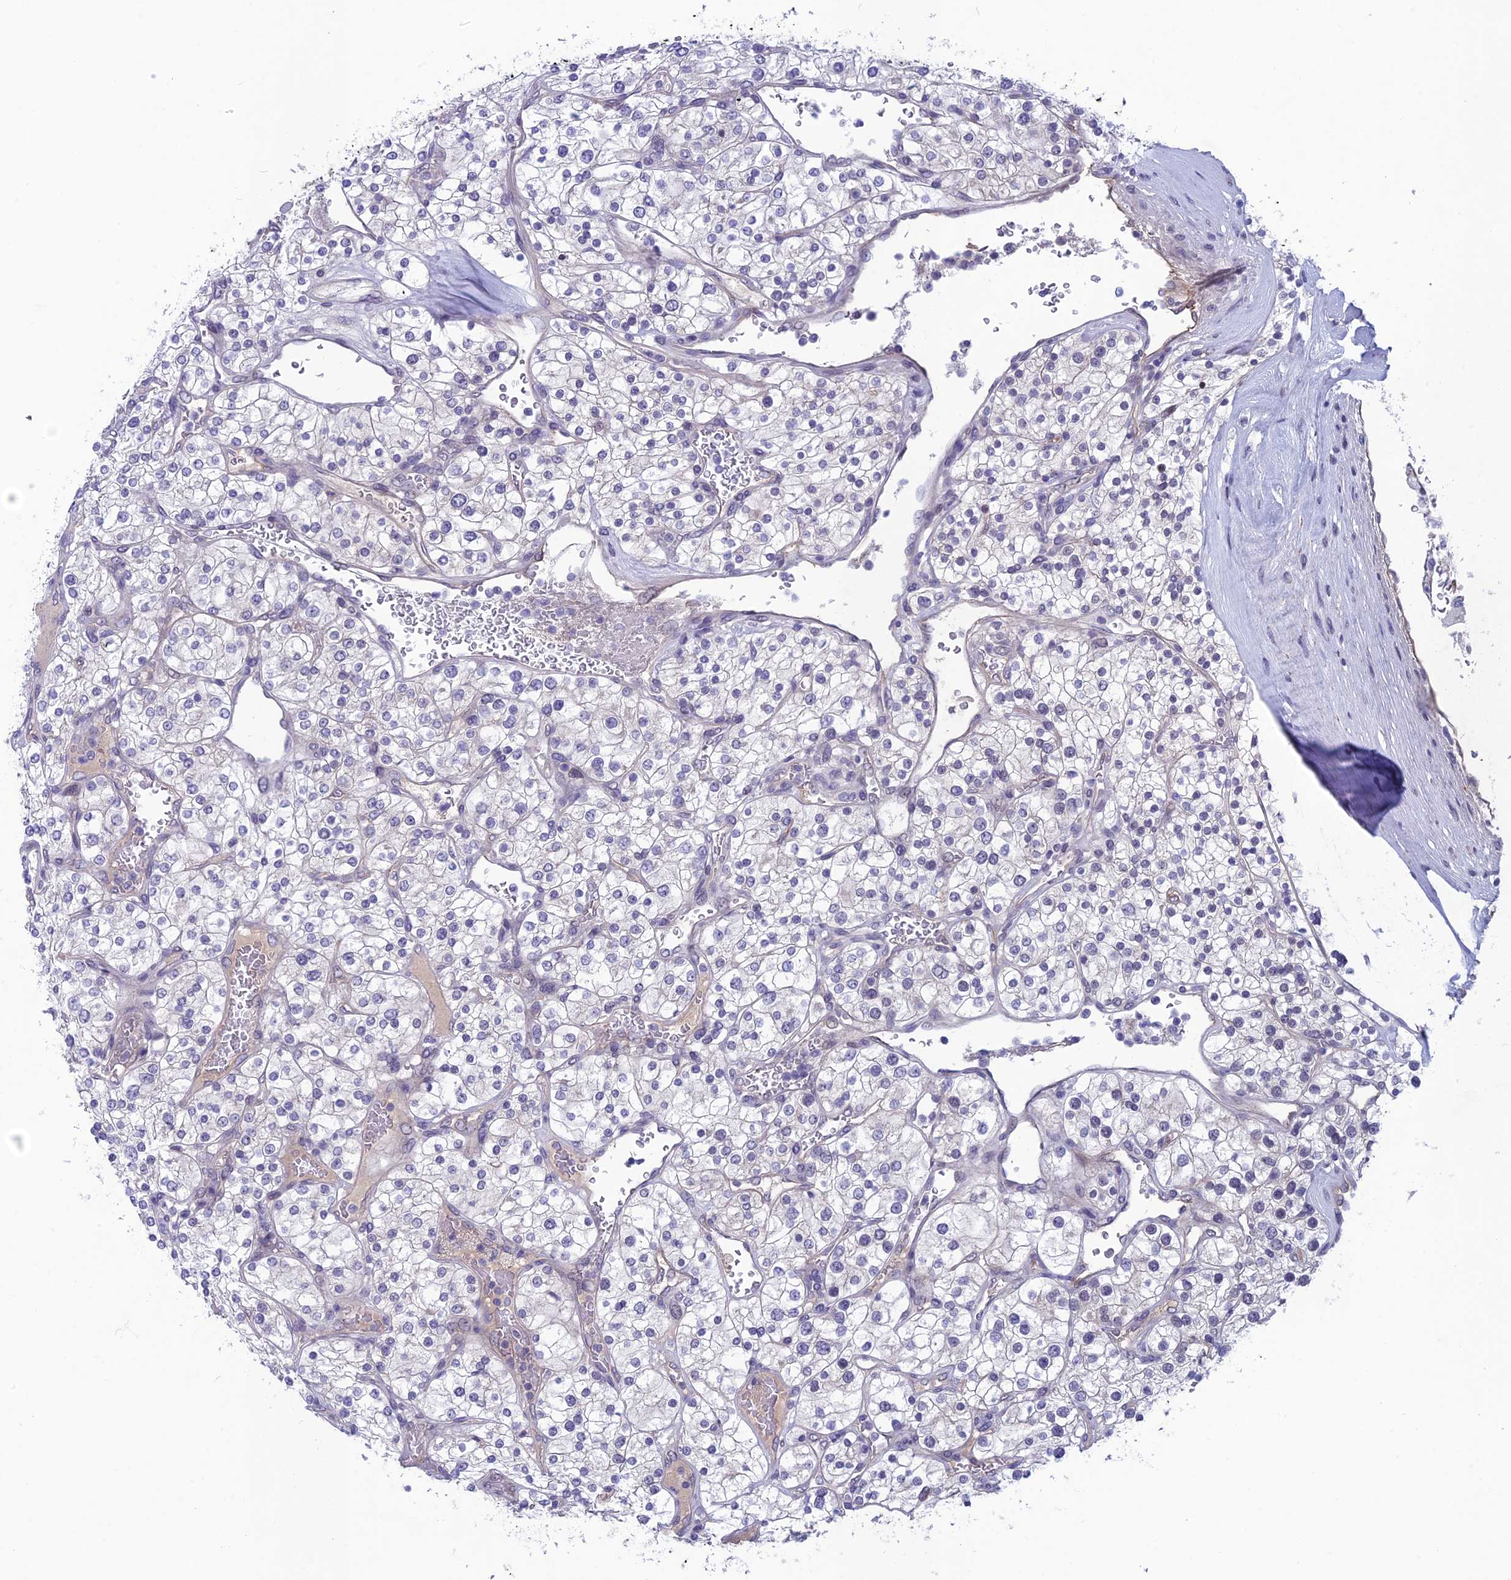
{"staining": {"intensity": "negative", "quantity": "none", "location": "none"}, "tissue": "renal cancer", "cell_type": "Tumor cells", "image_type": "cancer", "snomed": [{"axis": "morphology", "description": "Adenocarcinoma, NOS"}, {"axis": "topography", "description": "Kidney"}], "caption": "Human renal adenocarcinoma stained for a protein using immunohistochemistry (IHC) exhibits no positivity in tumor cells.", "gene": "FKBPL", "patient": {"sex": "male", "age": 80}}